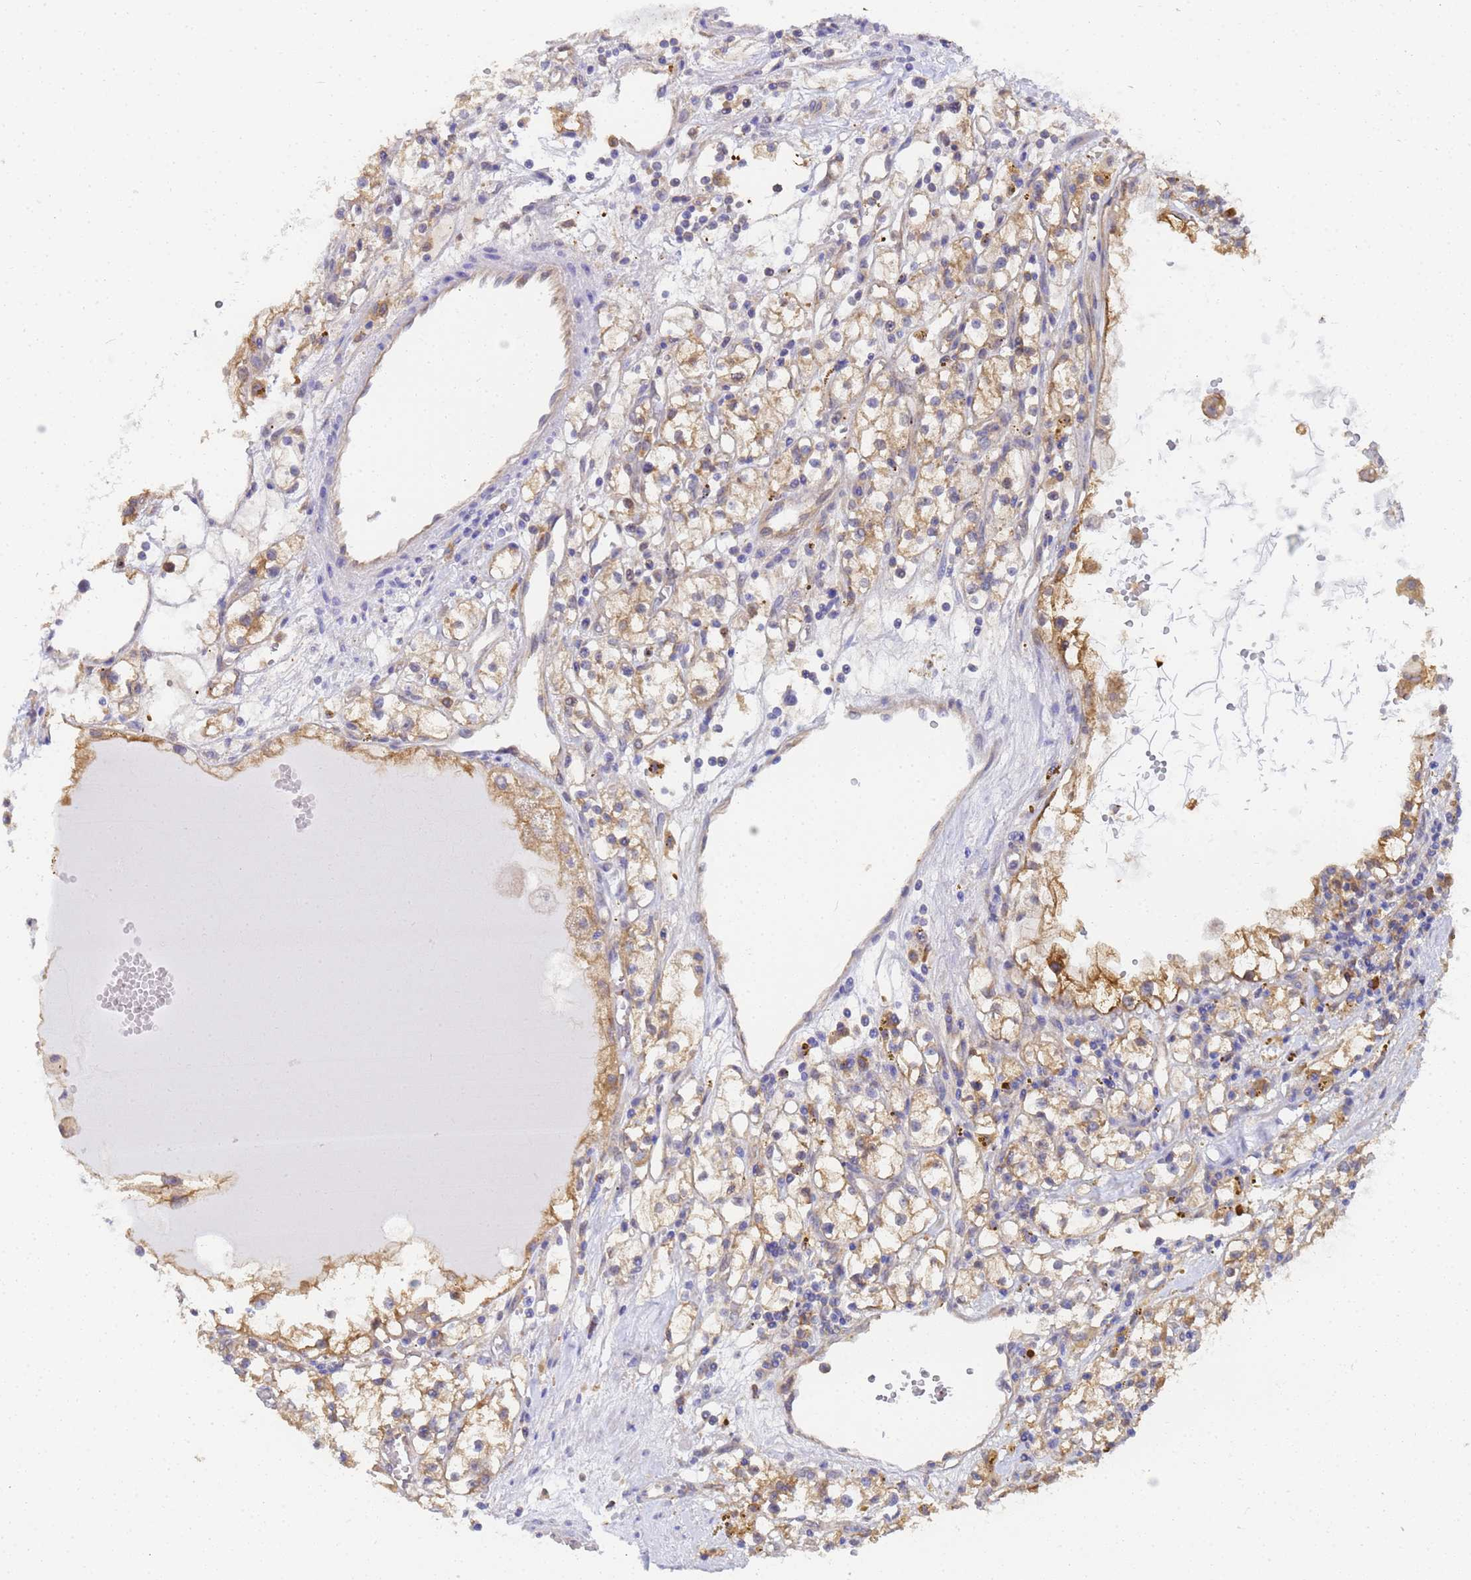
{"staining": {"intensity": "weak", "quantity": ">75%", "location": "cytoplasmic/membranous"}, "tissue": "renal cancer", "cell_type": "Tumor cells", "image_type": "cancer", "snomed": [{"axis": "morphology", "description": "Adenocarcinoma, NOS"}, {"axis": "topography", "description": "Kidney"}], "caption": "Tumor cells exhibit low levels of weak cytoplasmic/membranous expression in approximately >75% of cells in human adenocarcinoma (renal).", "gene": "NME1-NME2", "patient": {"sex": "male", "age": 56}}